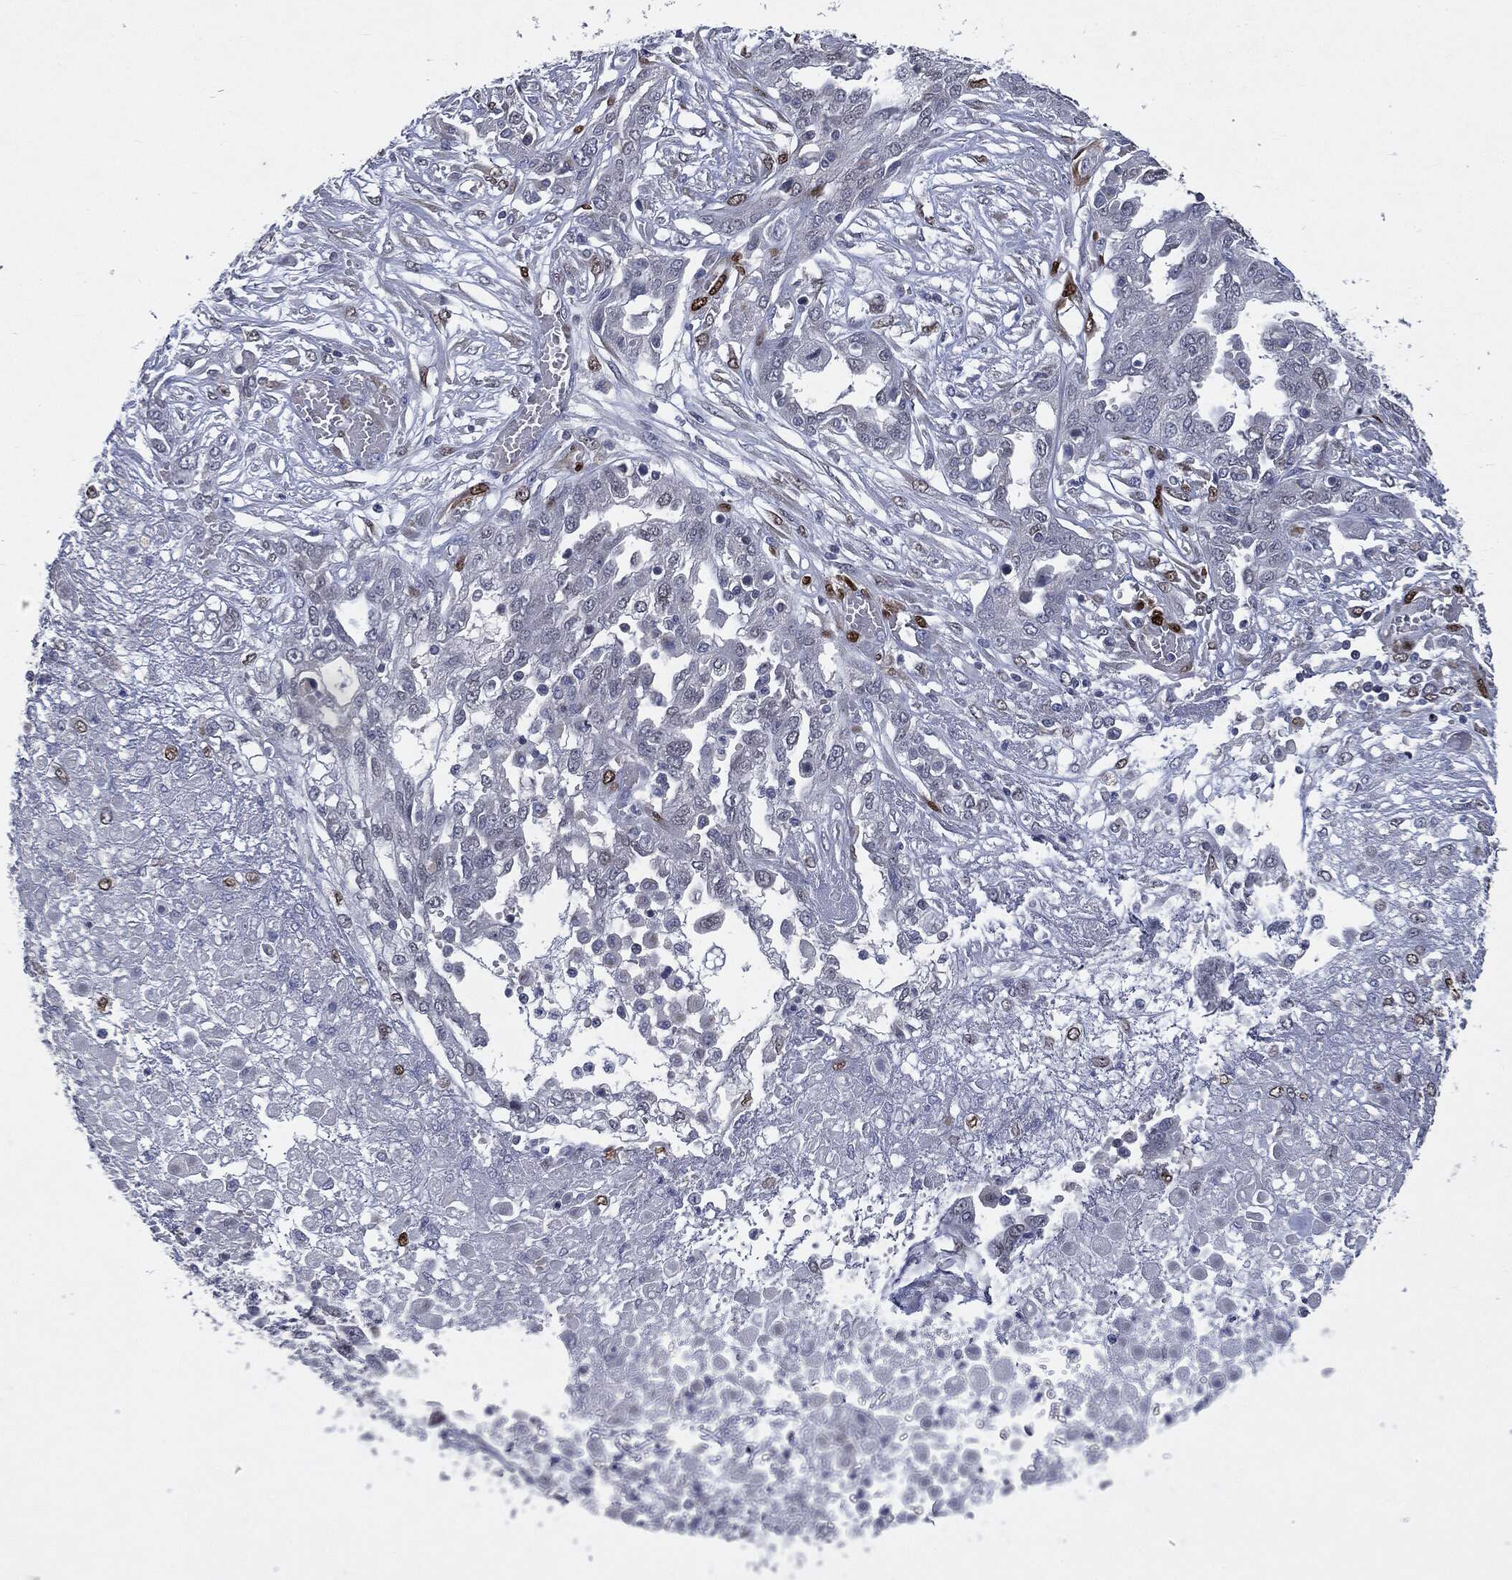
{"staining": {"intensity": "negative", "quantity": "none", "location": "none"}, "tissue": "ovarian cancer", "cell_type": "Tumor cells", "image_type": "cancer", "snomed": [{"axis": "morphology", "description": "Cystadenocarcinoma, serous, NOS"}, {"axis": "topography", "description": "Ovary"}], "caption": "The immunohistochemistry micrograph has no significant positivity in tumor cells of ovarian serous cystadenocarcinoma tissue.", "gene": "CASD1", "patient": {"sex": "female", "age": 67}}